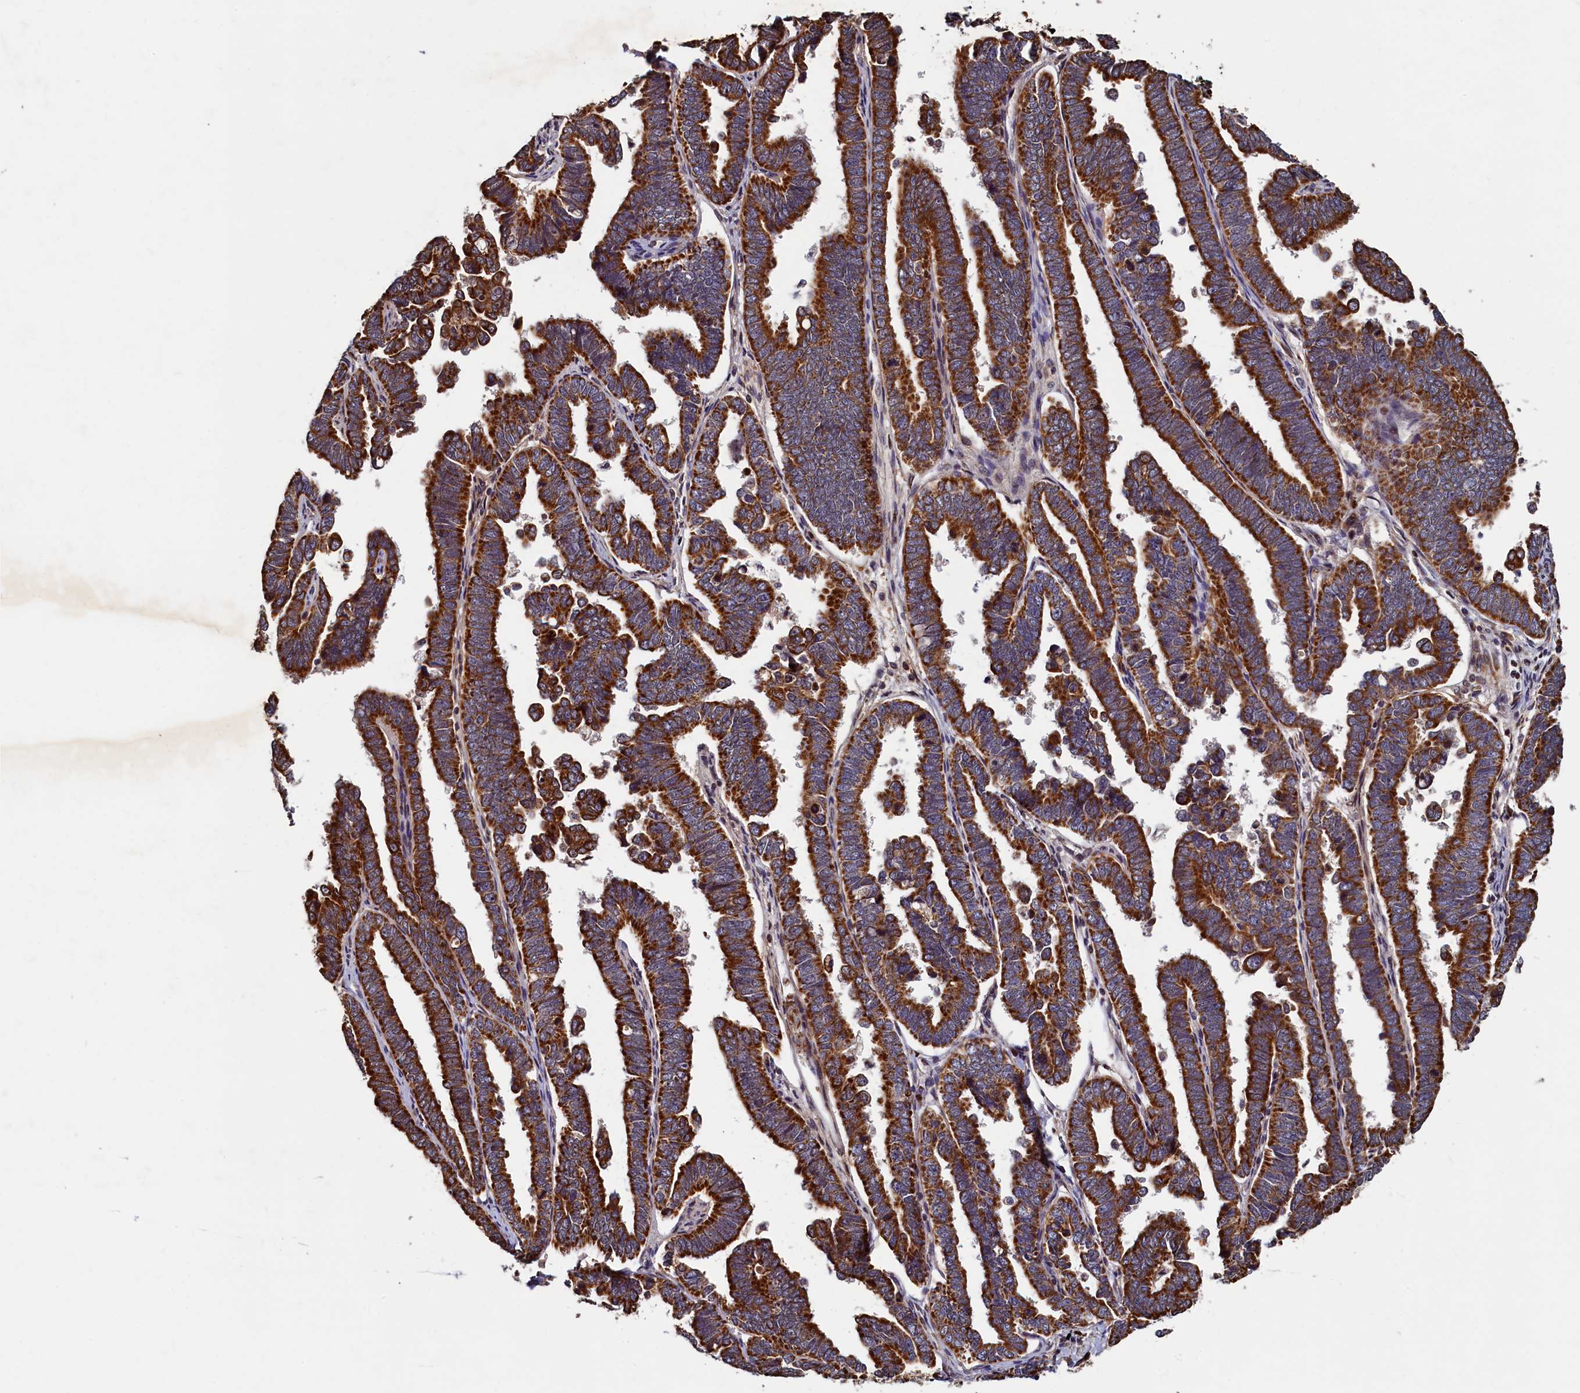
{"staining": {"intensity": "strong", "quantity": ">75%", "location": "cytoplasmic/membranous"}, "tissue": "endometrial cancer", "cell_type": "Tumor cells", "image_type": "cancer", "snomed": [{"axis": "morphology", "description": "Adenocarcinoma, NOS"}, {"axis": "topography", "description": "Endometrium"}], "caption": "Immunohistochemical staining of human adenocarcinoma (endometrial) exhibits high levels of strong cytoplasmic/membranous protein expression in about >75% of tumor cells.", "gene": "NCKAP5L", "patient": {"sex": "female", "age": 75}}